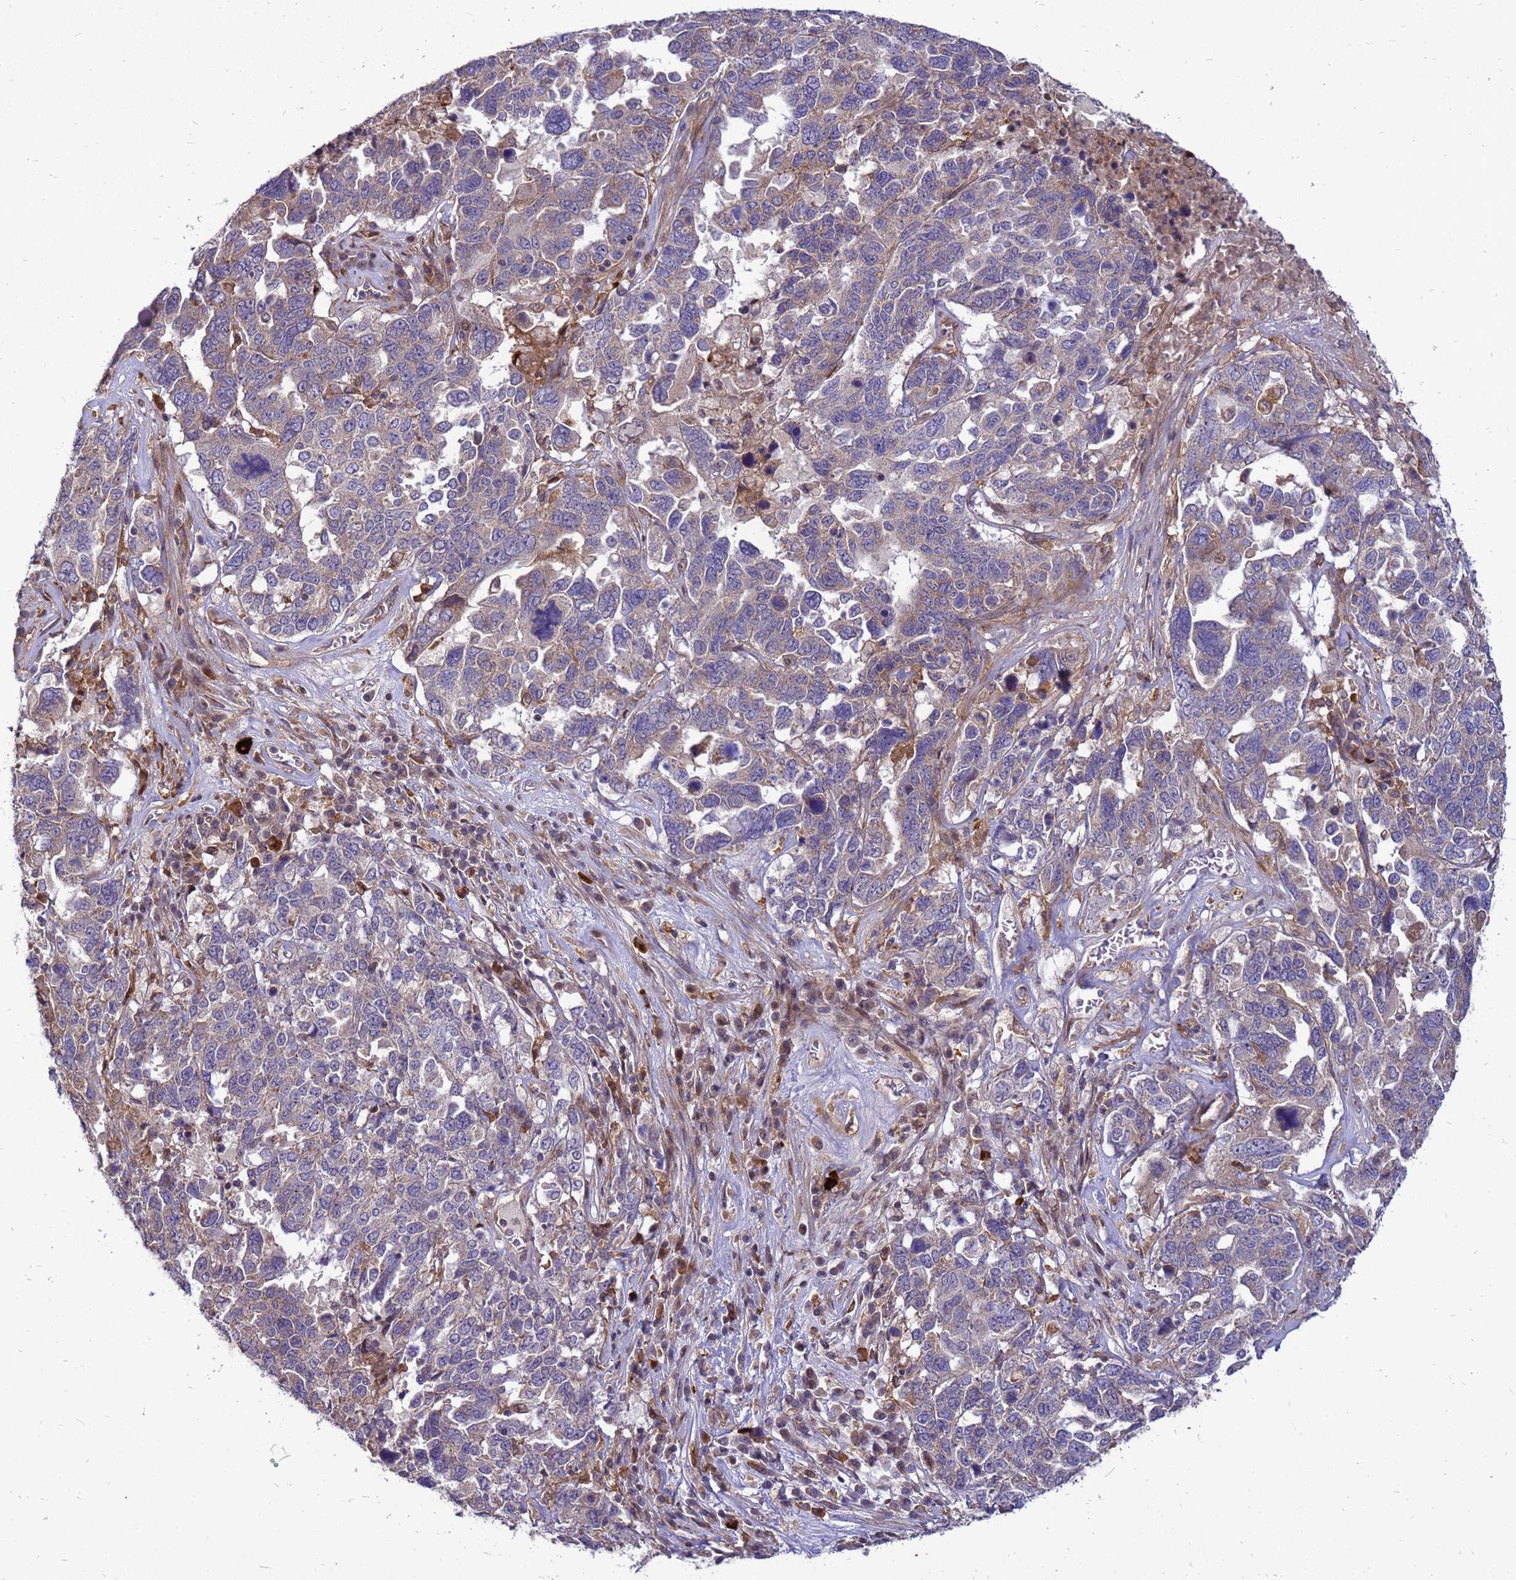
{"staining": {"intensity": "weak", "quantity": "<25%", "location": "cytoplasmic/membranous"}, "tissue": "ovarian cancer", "cell_type": "Tumor cells", "image_type": "cancer", "snomed": [{"axis": "morphology", "description": "Carcinoma, endometroid"}, {"axis": "topography", "description": "Ovary"}], "caption": "High power microscopy photomicrograph of an immunohistochemistry (IHC) micrograph of ovarian cancer (endometroid carcinoma), revealing no significant staining in tumor cells.", "gene": "RNF215", "patient": {"sex": "female", "age": 62}}